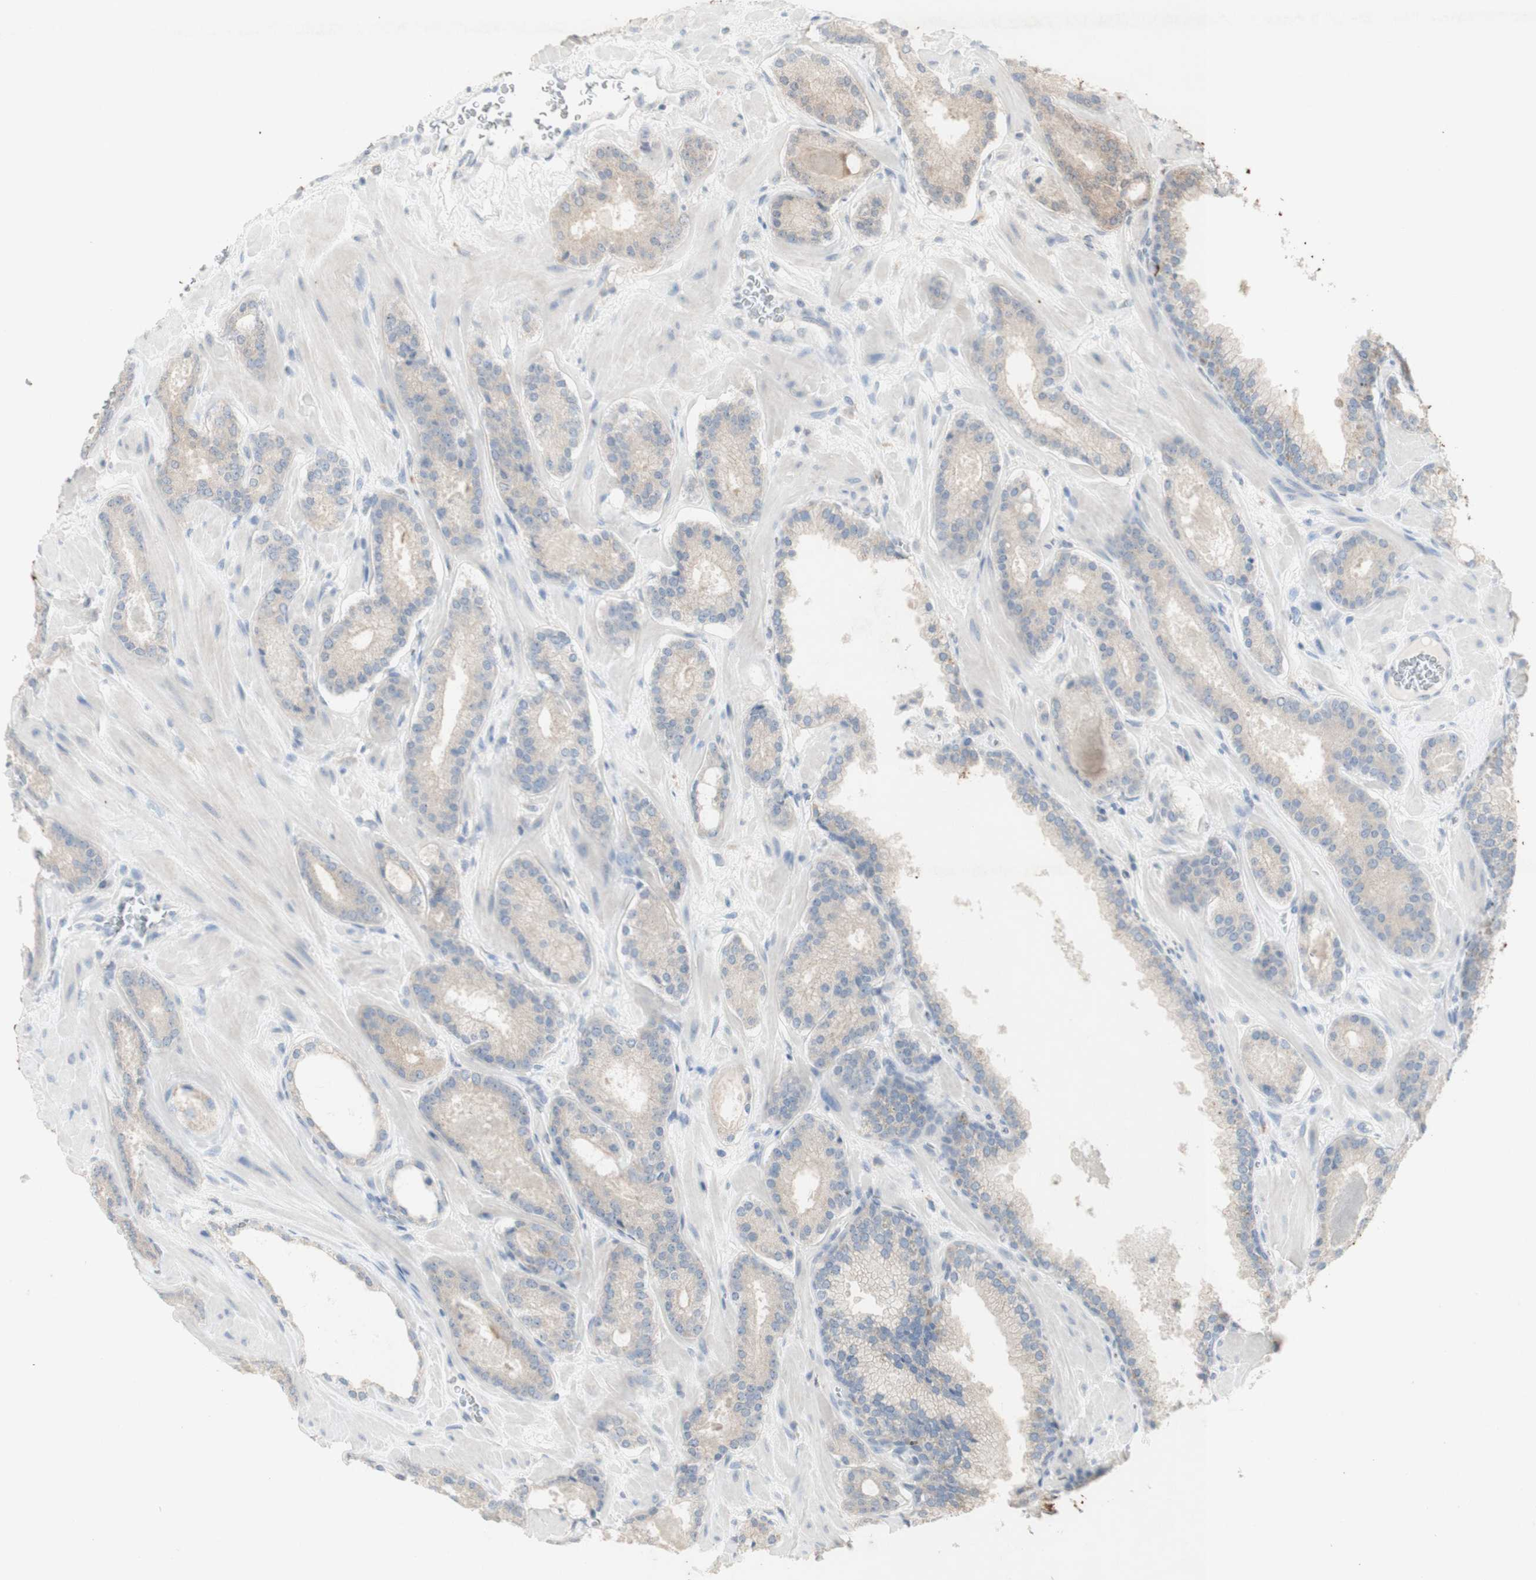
{"staining": {"intensity": "negative", "quantity": "none", "location": "none"}, "tissue": "prostate cancer", "cell_type": "Tumor cells", "image_type": "cancer", "snomed": [{"axis": "morphology", "description": "Adenocarcinoma, Low grade"}, {"axis": "topography", "description": "Prostate"}], "caption": "Prostate low-grade adenocarcinoma stained for a protein using immunohistochemistry shows no positivity tumor cells.", "gene": "ATP6V1B1", "patient": {"sex": "male", "age": 63}}